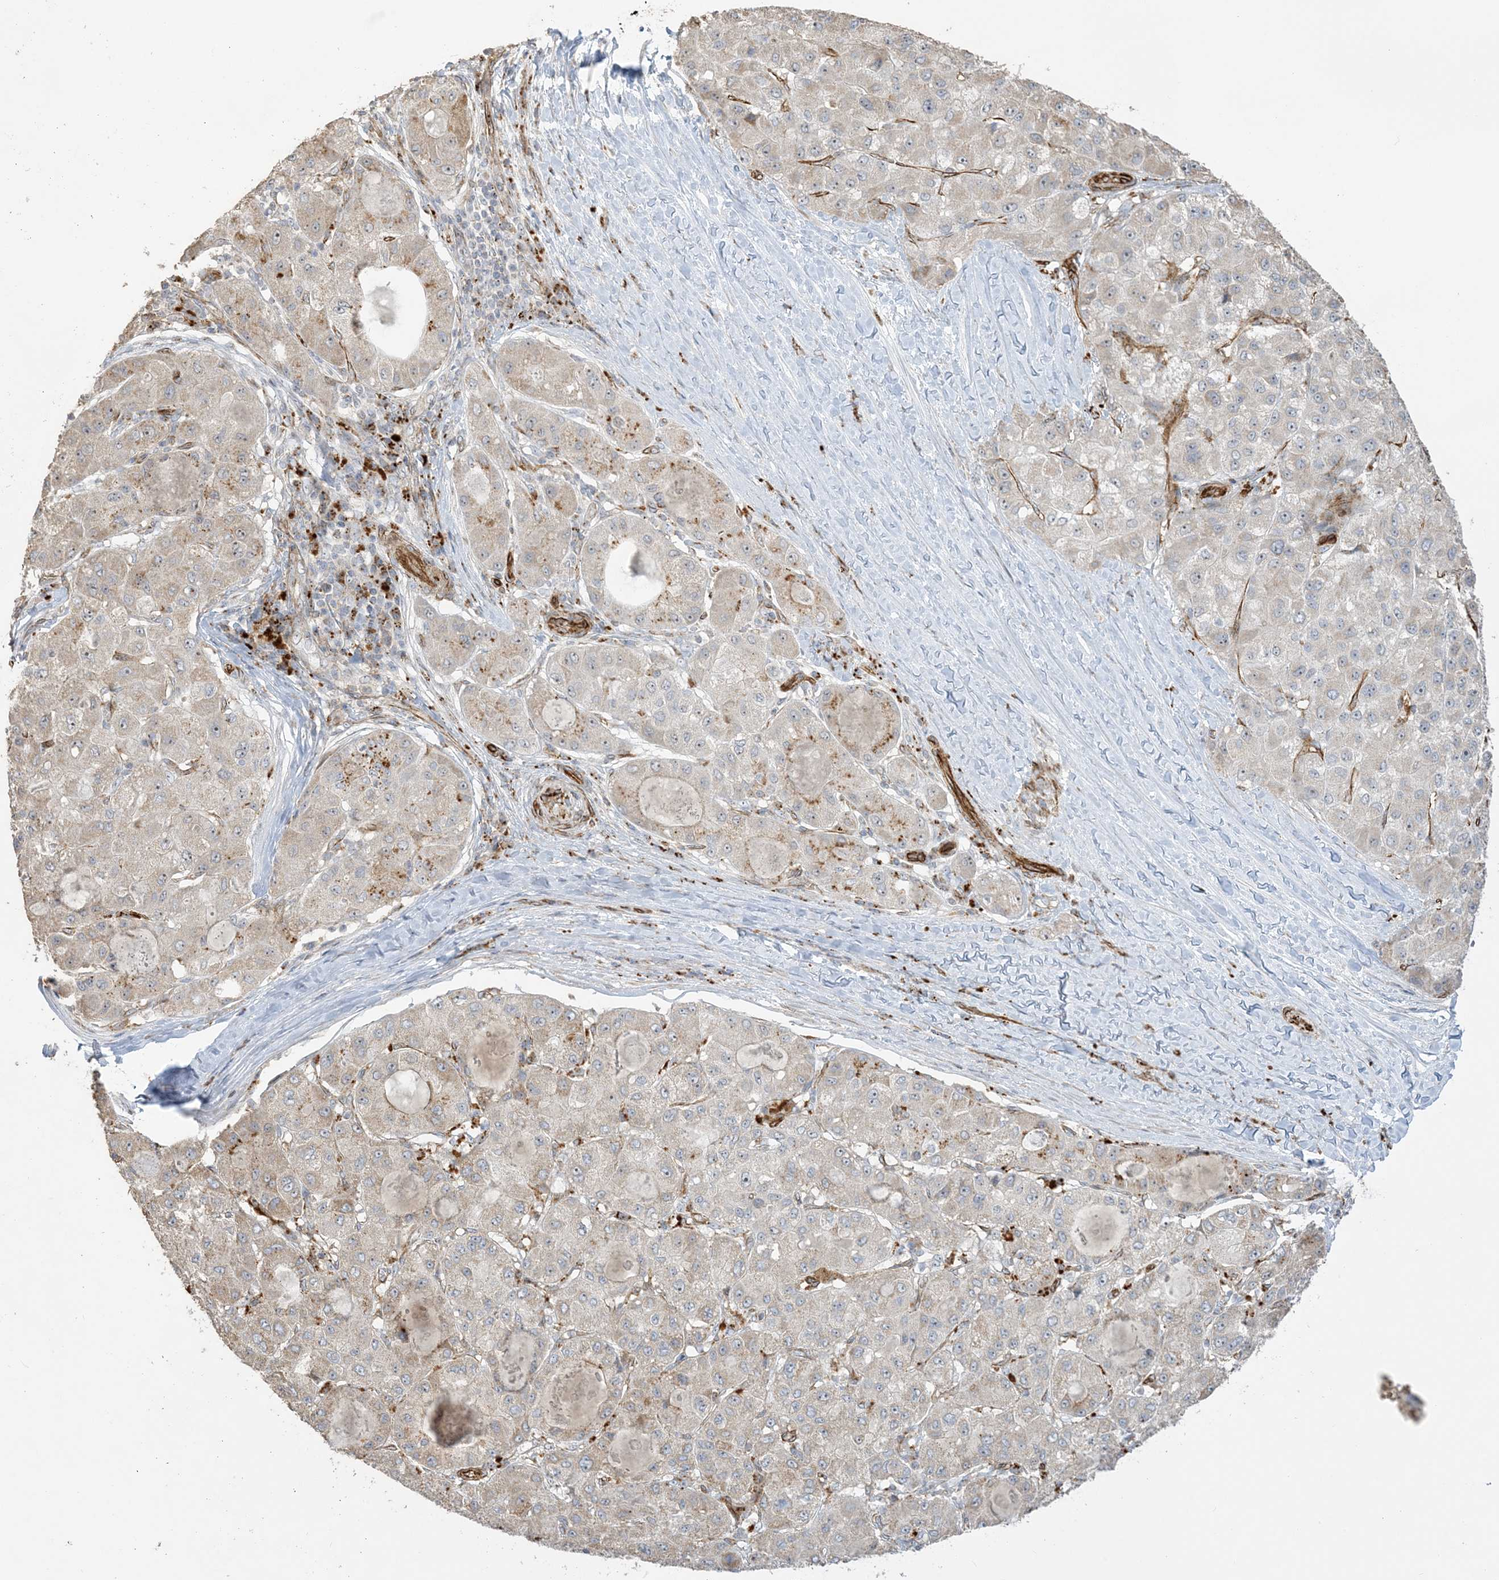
{"staining": {"intensity": "weak", "quantity": "<25%", "location": "cytoplasmic/membranous"}, "tissue": "liver cancer", "cell_type": "Tumor cells", "image_type": "cancer", "snomed": [{"axis": "morphology", "description": "Carcinoma, Hepatocellular, NOS"}, {"axis": "topography", "description": "Liver"}], "caption": "High power microscopy histopathology image of an IHC image of liver hepatocellular carcinoma, revealing no significant staining in tumor cells. Brightfield microscopy of IHC stained with DAB (brown) and hematoxylin (blue), captured at high magnification.", "gene": "AGA", "patient": {"sex": "male", "age": 80}}